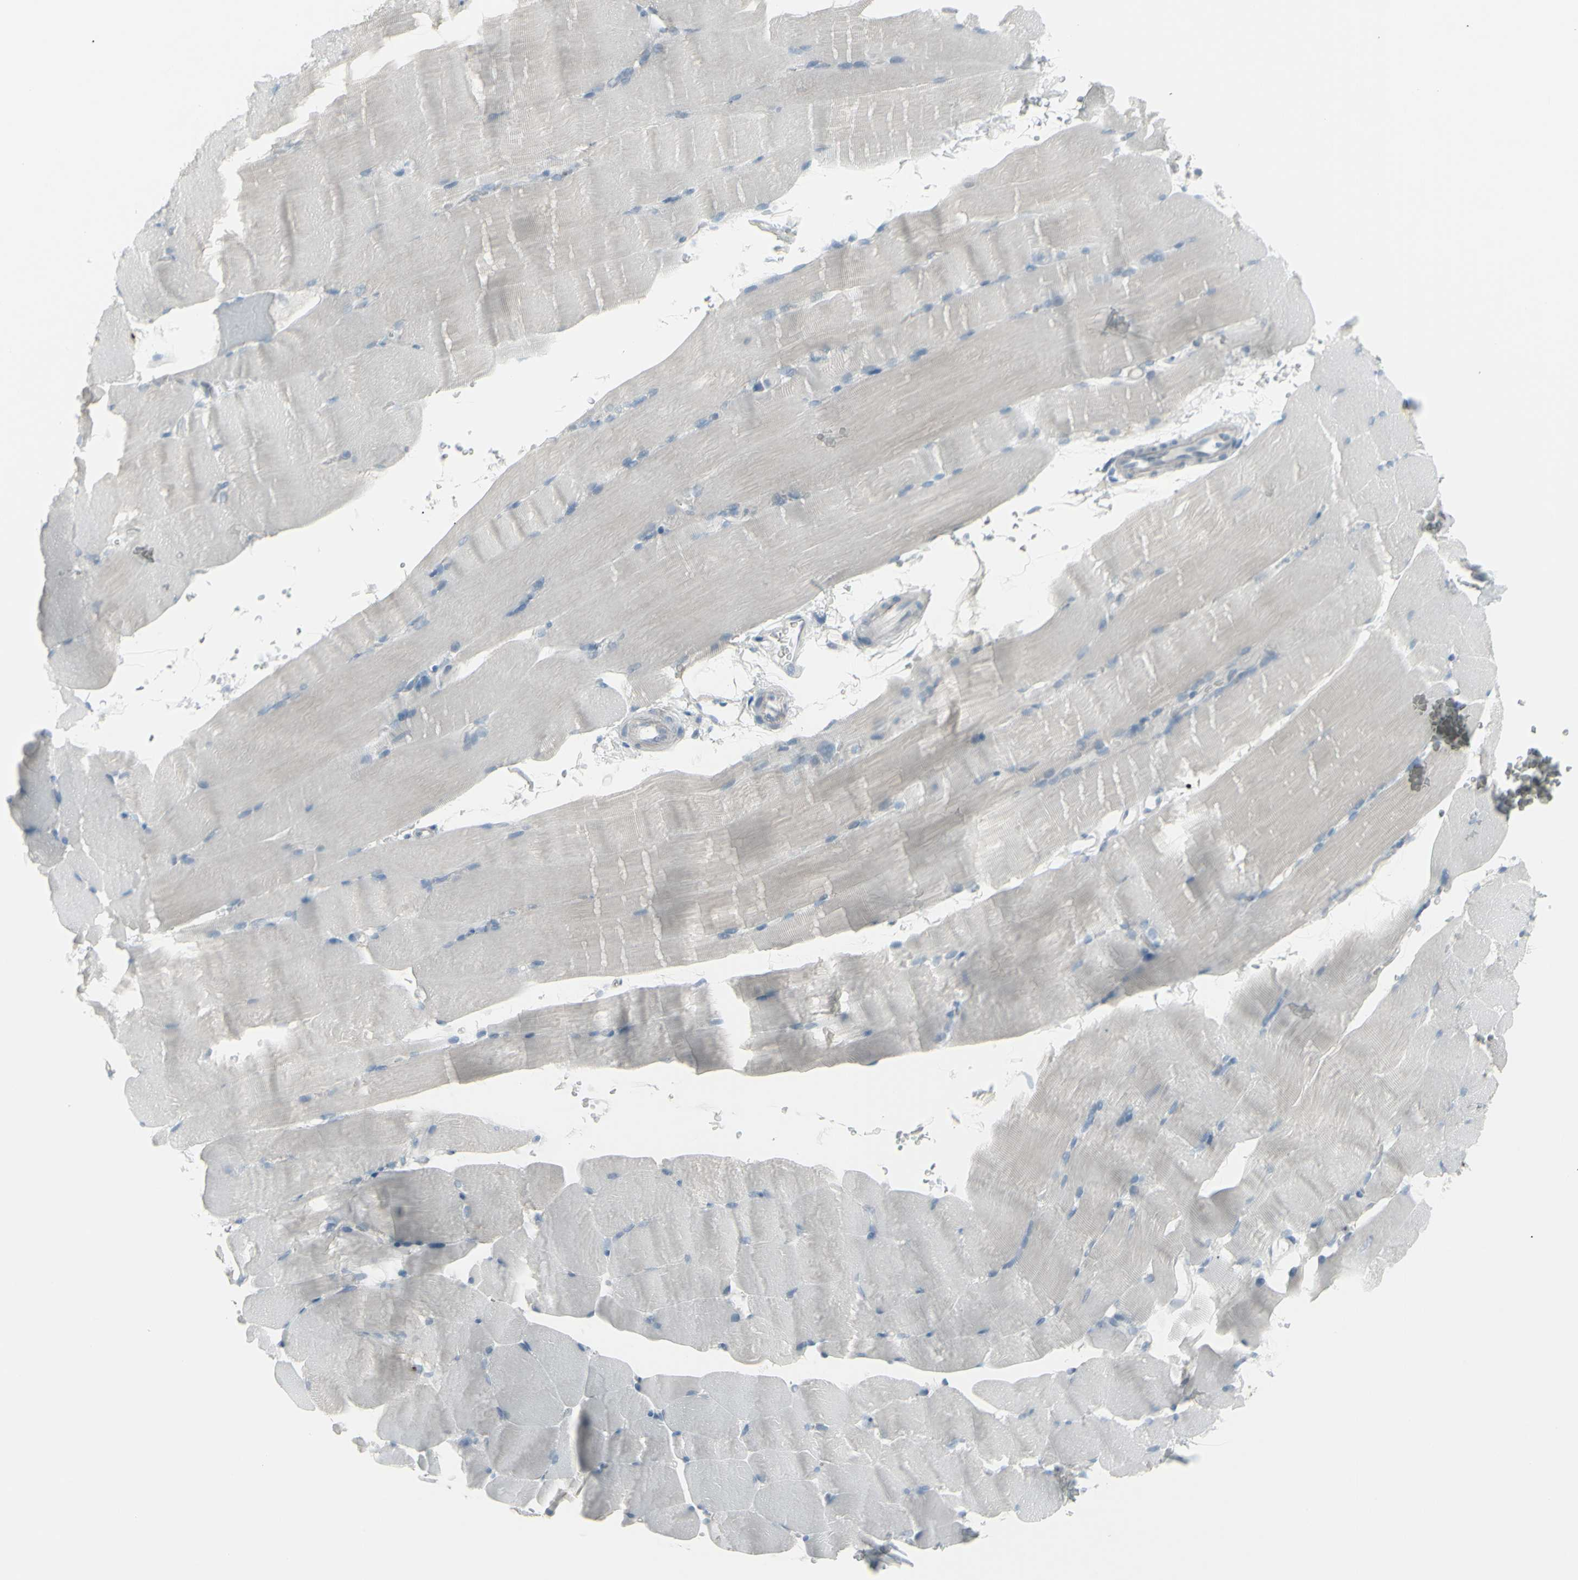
{"staining": {"intensity": "negative", "quantity": "none", "location": "none"}, "tissue": "skeletal muscle", "cell_type": "Myocytes", "image_type": "normal", "snomed": [{"axis": "morphology", "description": "Normal tissue, NOS"}, {"axis": "topography", "description": "Skeletal muscle"}, {"axis": "topography", "description": "Parathyroid gland"}], "caption": "IHC photomicrograph of unremarkable human skeletal muscle stained for a protein (brown), which shows no staining in myocytes. (DAB immunohistochemistry (IHC) visualized using brightfield microscopy, high magnification).", "gene": "RAB3A", "patient": {"sex": "female", "age": 37}}